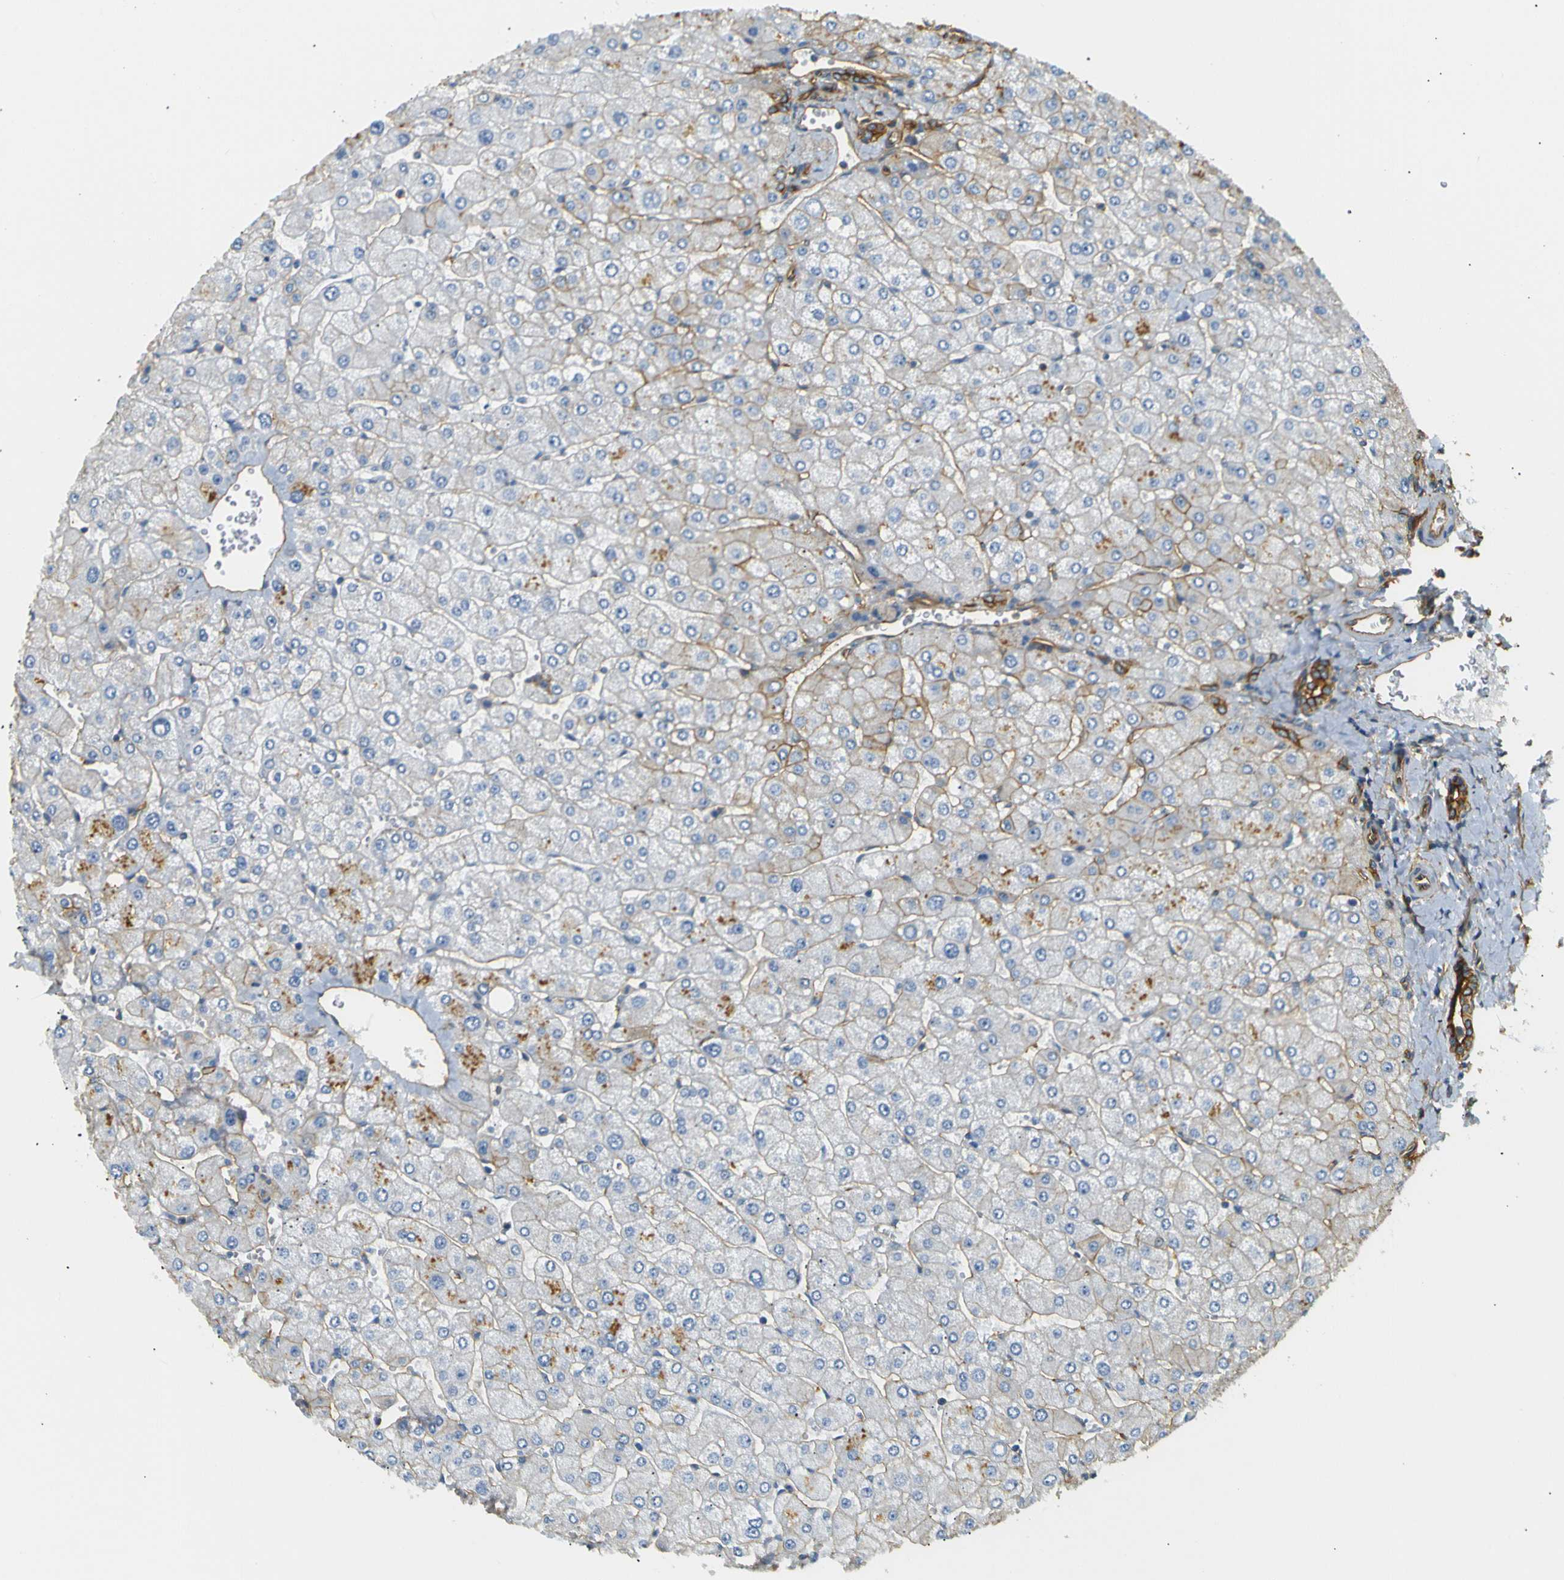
{"staining": {"intensity": "moderate", "quantity": ">75%", "location": "cytoplasmic/membranous"}, "tissue": "liver", "cell_type": "Cholangiocytes", "image_type": "normal", "snomed": [{"axis": "morphology", "description": "Normal tissue, NOS"}, {"axis": "topography", "description": "Liver"}], "caption": "Immunohistochemical staining of normal human liver displays medium levels of moderate cytoplasmic/membranous staining in approximately >75% of cholangiocytes.", "gene": "SPTBN1", "patient": {"sex": "male", "age": 55}}